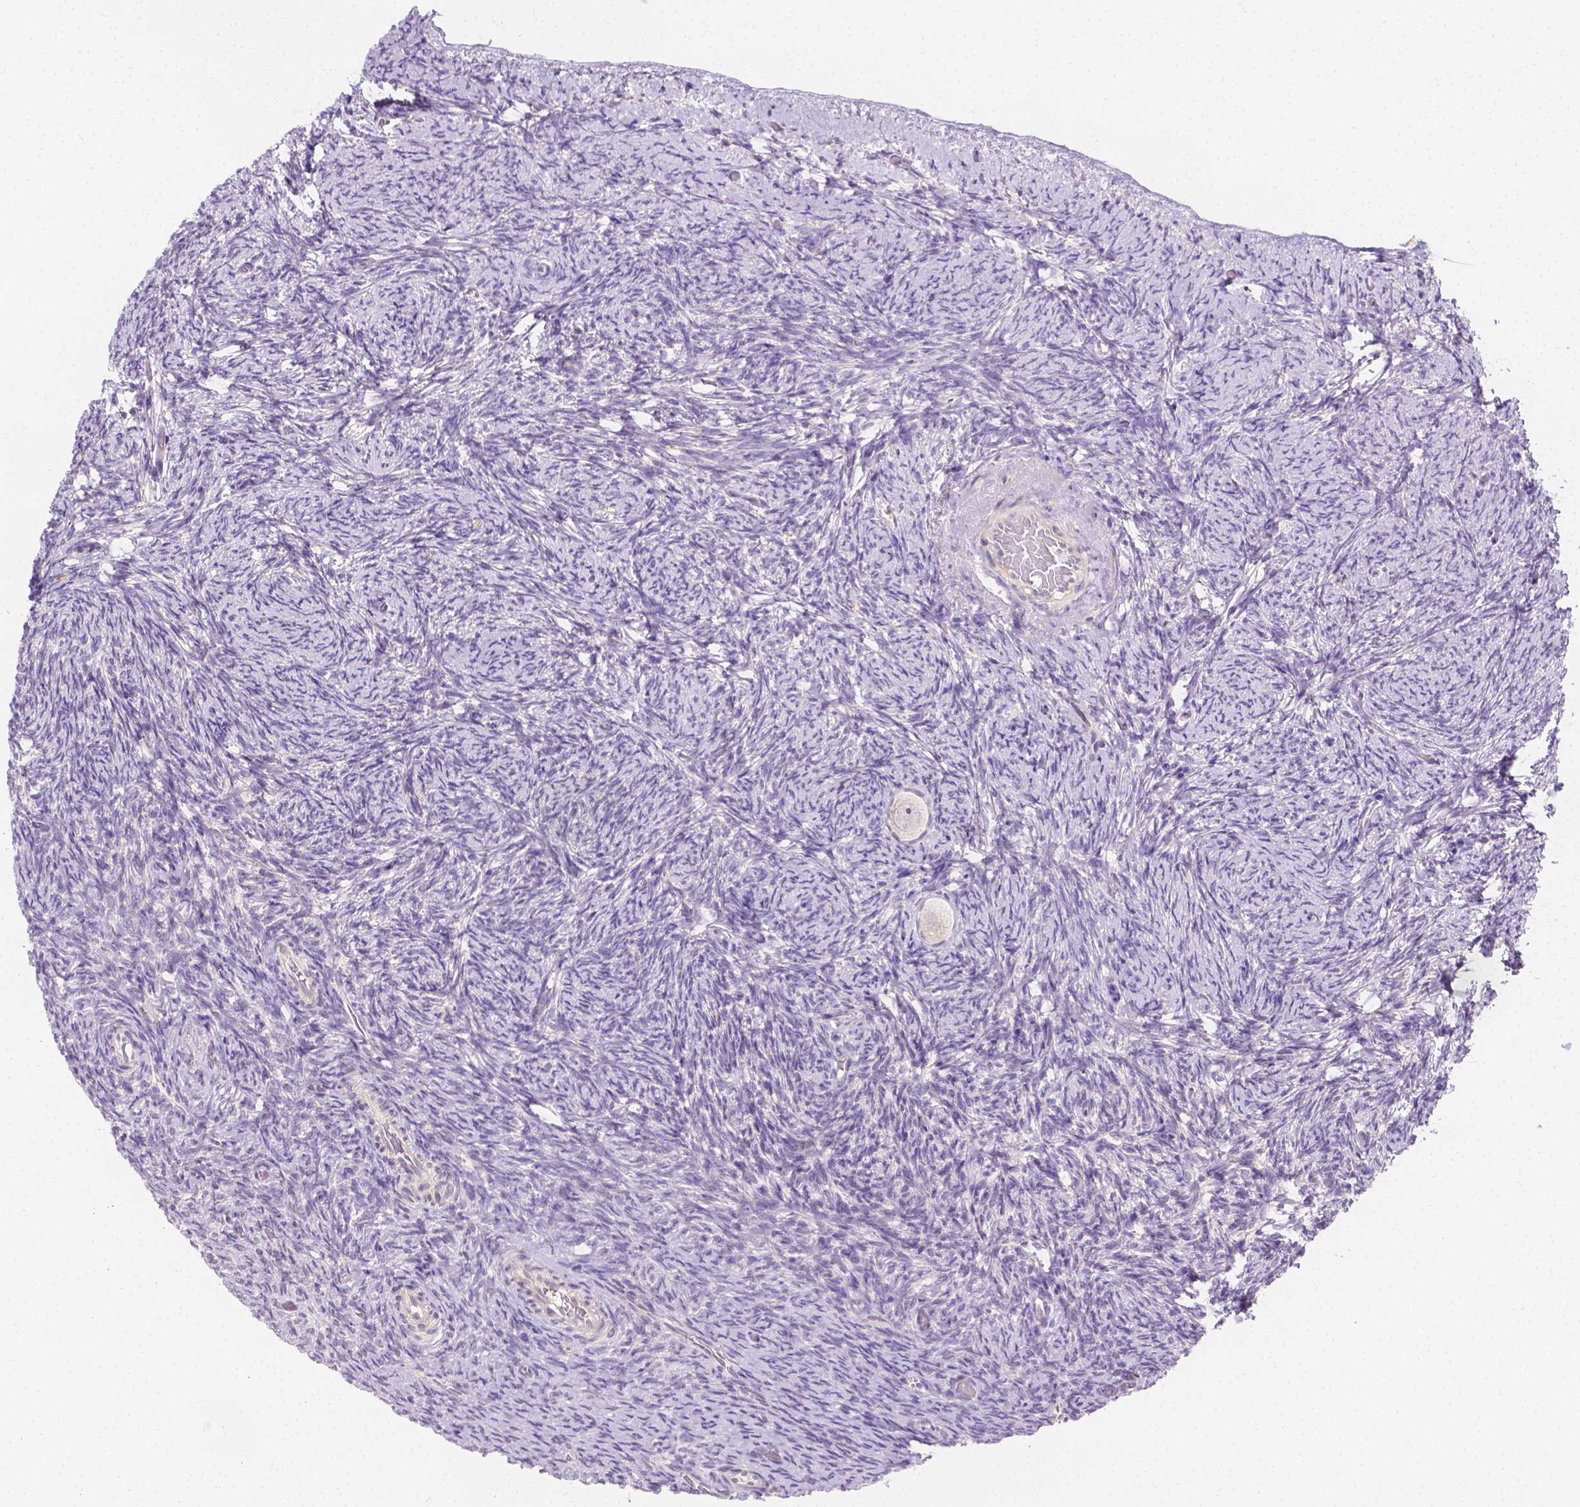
{"staining": {"intensity": "negative", "quantity": "none", "location": "none"}, "tissue": "ovary", "cell_type": "Follicle cells", "image_type": "normal", "snomed": [{"axis": "morphology", "description": "Normal tissue, NOS"}, {"axis": "topography", "description": "Ovary"}], "caption": "IHC histopathology image of unremarkable human ovary stained for a protein (brown), which demonstrates no positivity in follicle cells.", "gene": "SGTB", "patient": {"sex": "female", "age": 34}}